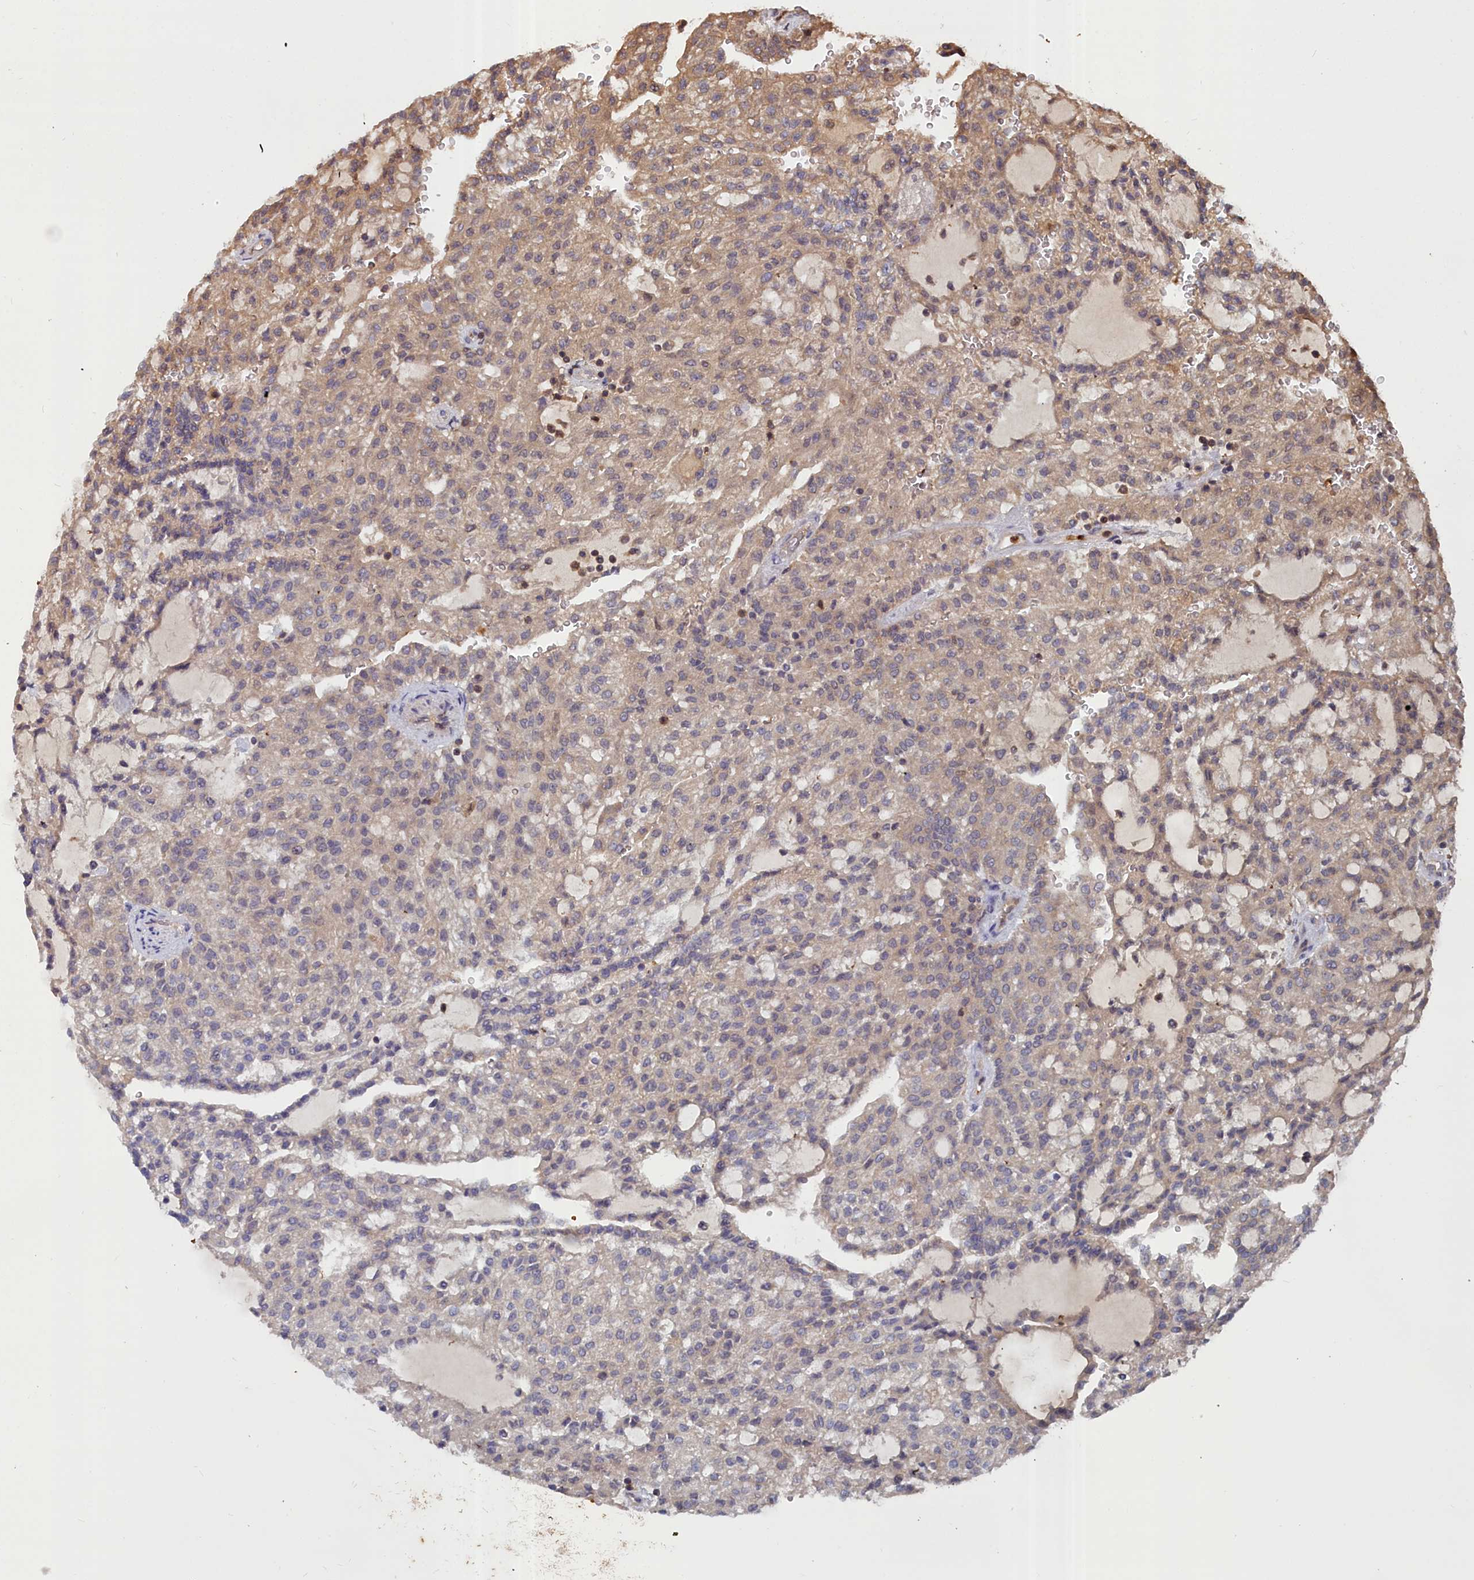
{"staining": {"intensity": "weak", "quantity": ">75%", "location": "cytoplasmic/membranous"}, "tissue": "renal cancer", "cell_type": "Tumor cells", "image_type": "cancer", "snomed": [{"axis": "morphology", "description": "Adenocarcinoma, NOS"}, {"axis": "topography", "description": "Kidney"}], "caption": "A brown stain shows weak cytoplasmic/membranous staining of a protein in human adenocarcinoma (renal) tumor cells. (IHC, brightfield microscopy, high magnification).", "gene": "GFRA2", "patient": {"sex": "male", "age": 63}}